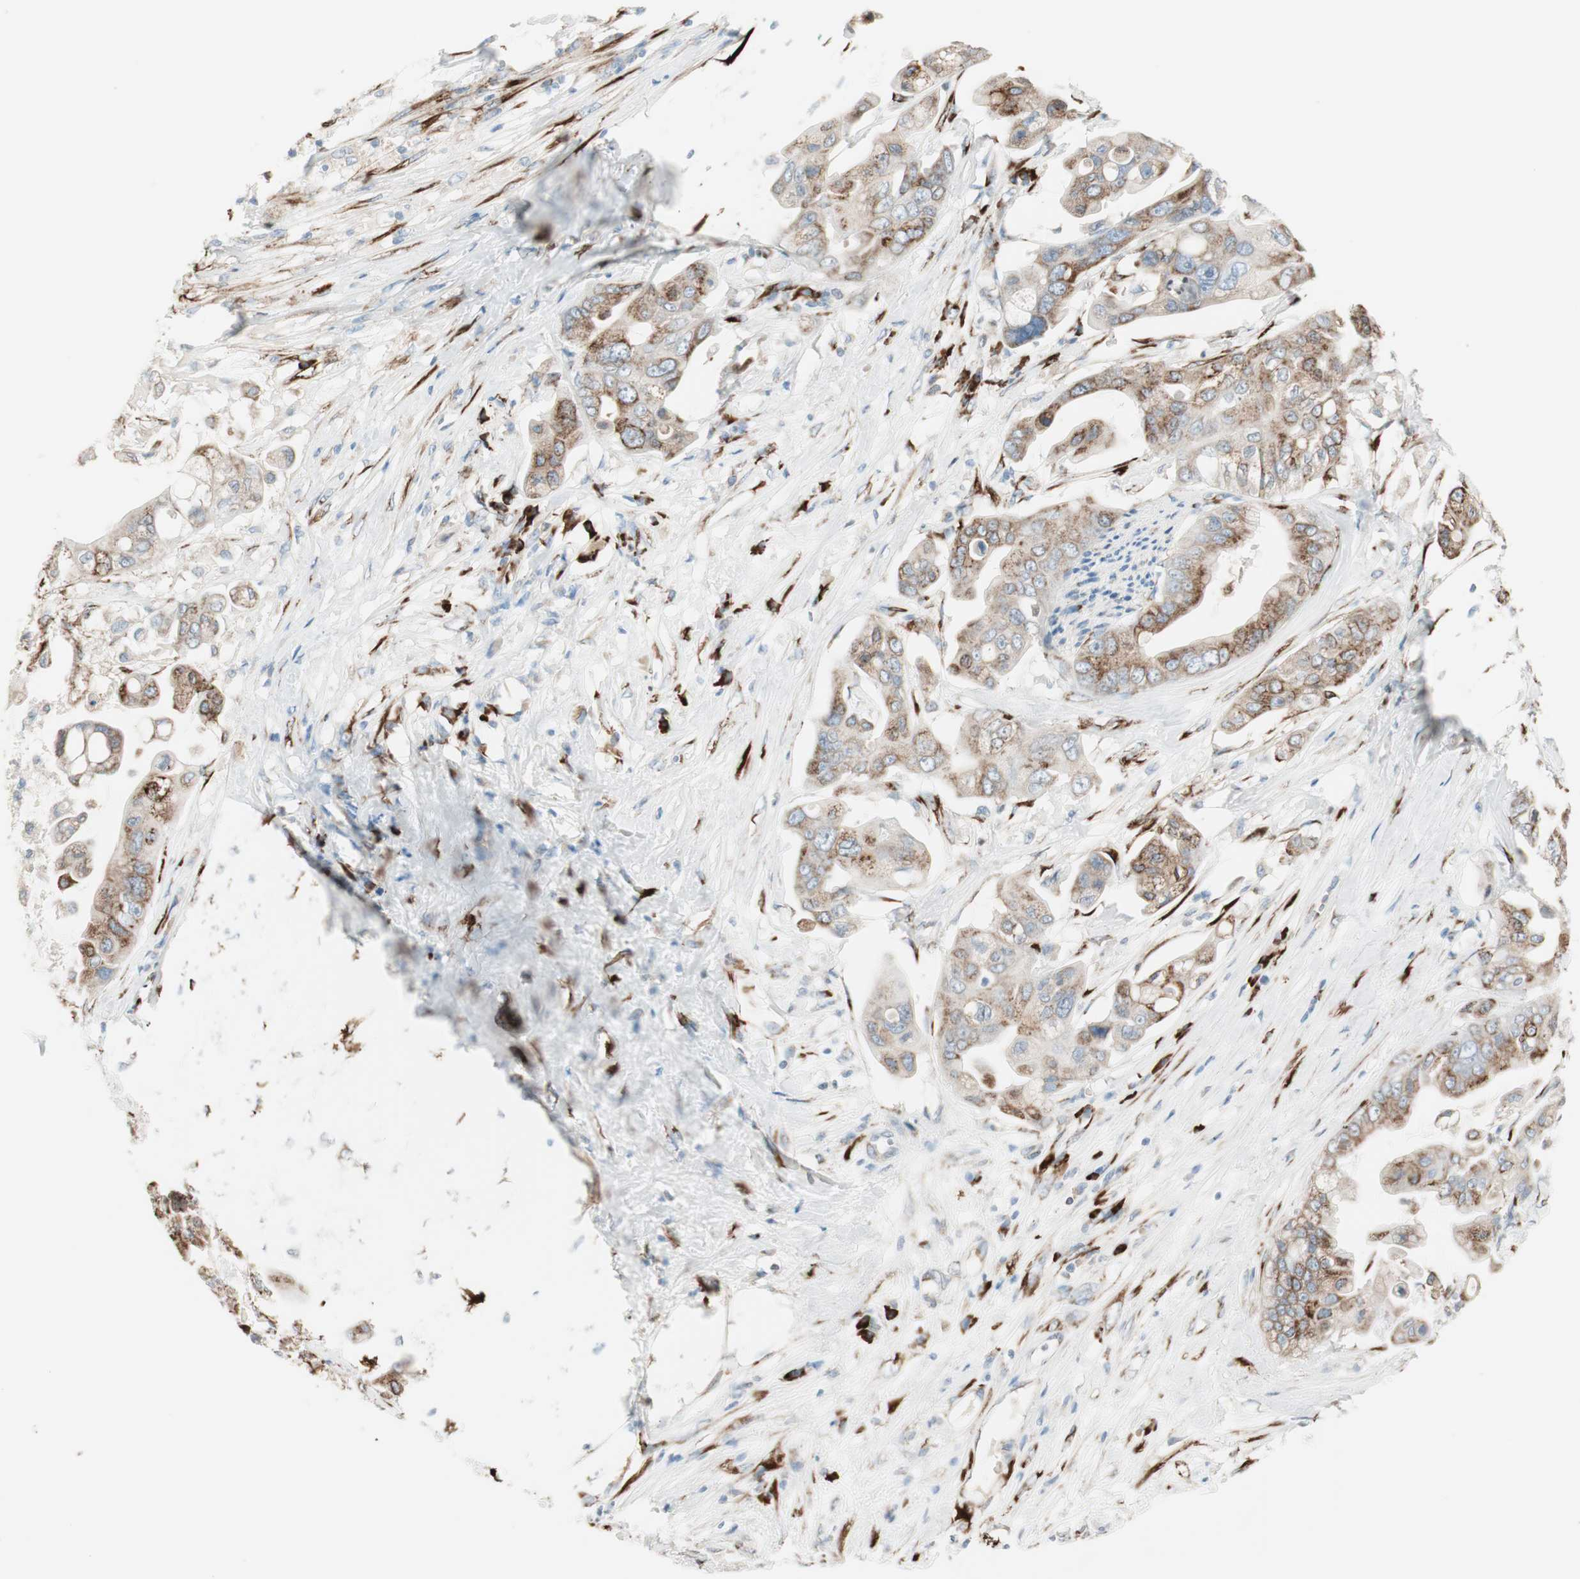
{"staining": {"intensity": "moderate", "quantity": ">75%", "location": "cytoplasmic/membranous"}, "tissue": "pancreatic cancer", "cell_type": "Tumor cells", "image_type": "cancer", "snomed": [{"axis": "morphology", "description": "Adenocarcinoma, NOS"}, {"axis": "topography", "description": "Pancreas"}], "caption": "Approximately >75% of tumor cells in pancreatic cancer (adenocarcinoma) demonstrate moderate cytoplasmic/membranous protein expression as visualized by brown immunohistochemical staining.", "gene": "P4HTM", "patient": {"sex": "female", "age": 75}}